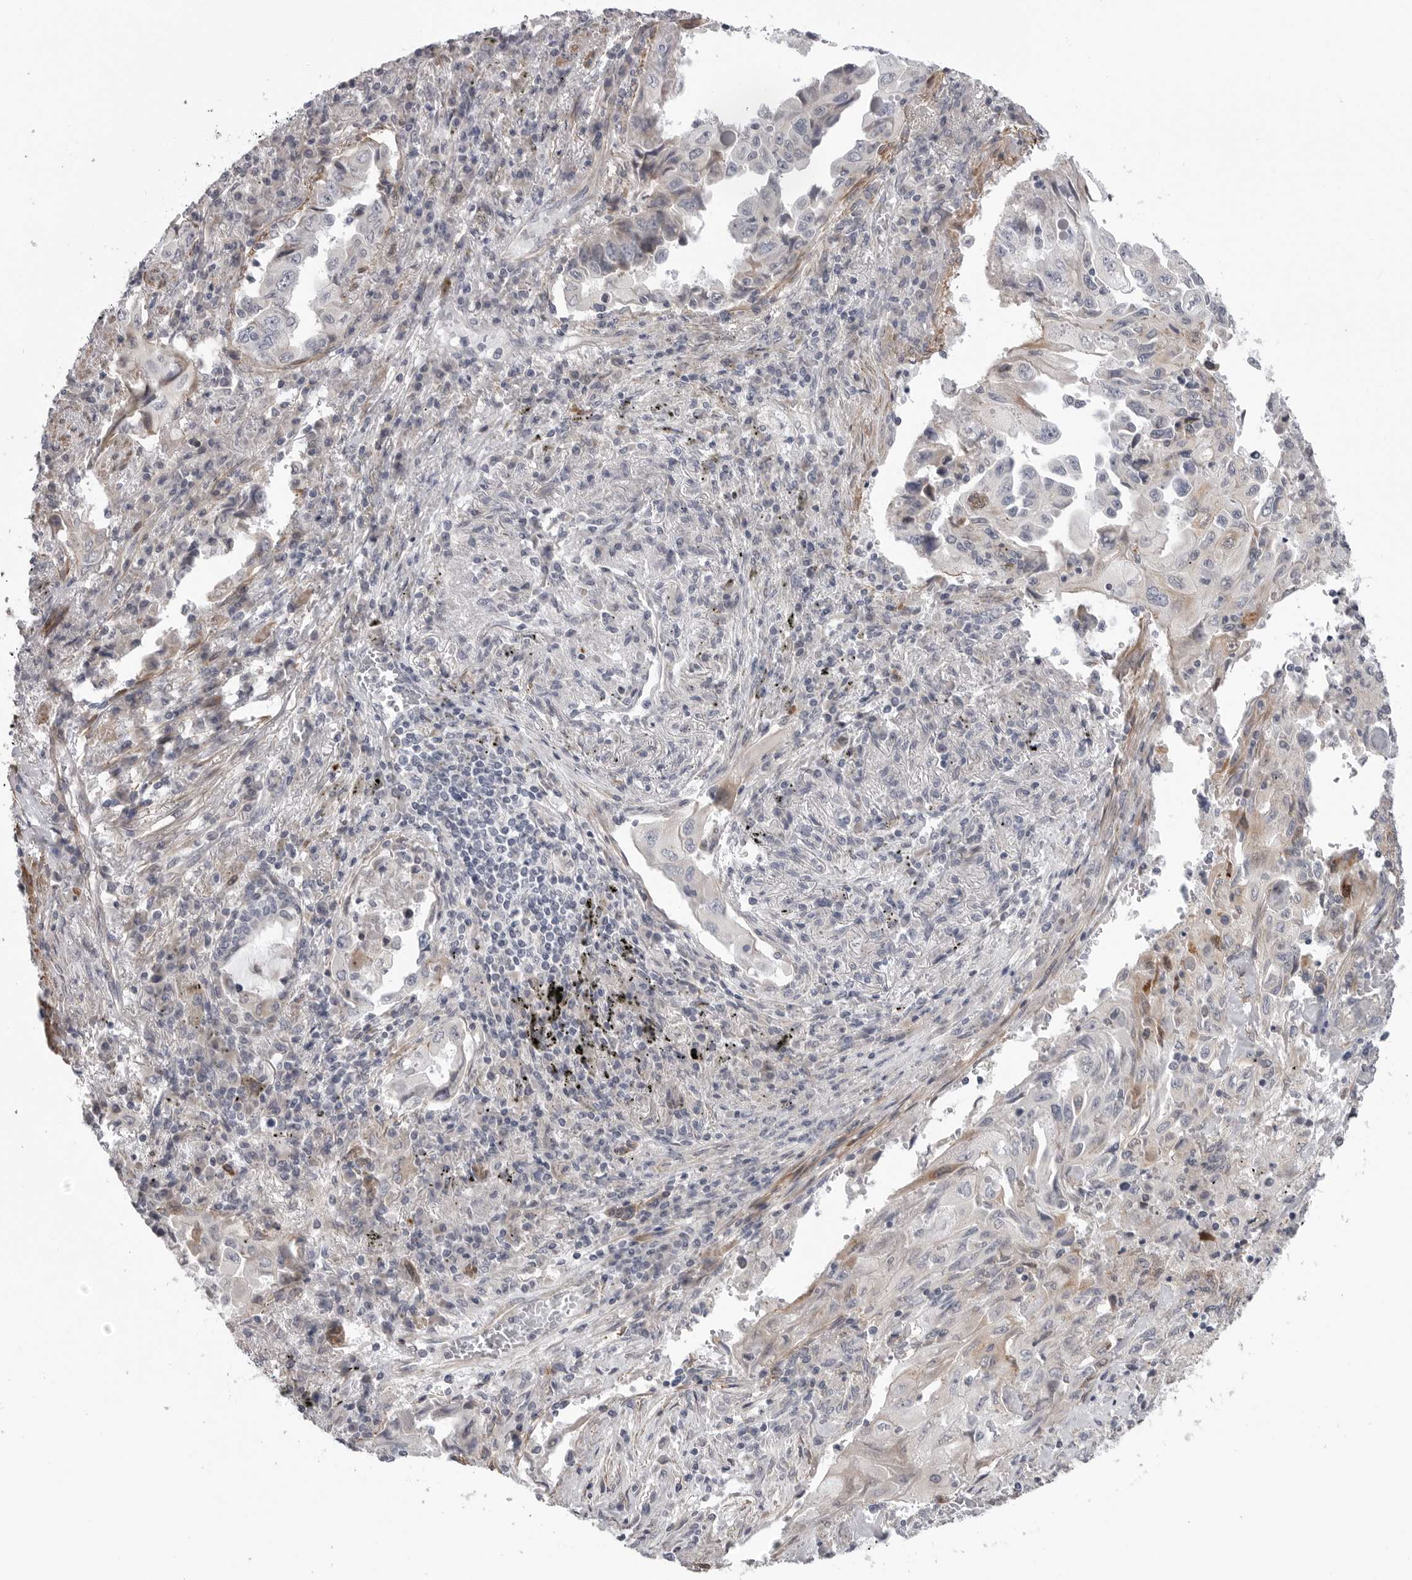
{"staining": {"intensity": "negative", "quantity": "none", "location": "none"}, "tissue": "lung cancer", "cell_type": "Tumor cells", "image_type": "cancer", "snomed": [{"axis": "morphology", "description": "Adenocarcinoma, NOS"}, {"axis": "topography", "description": "Lung"}], "caption": "DAB (3,3'-diaminobenzidine) immunohistochemical staining of lung cancer (adenocarcinoma) displays no significant staining in tumor cells. (IHC, brightfield microscopy, high magnification).", "gene": "SCP2", "patient": {"sex": "female", "age": 51}}